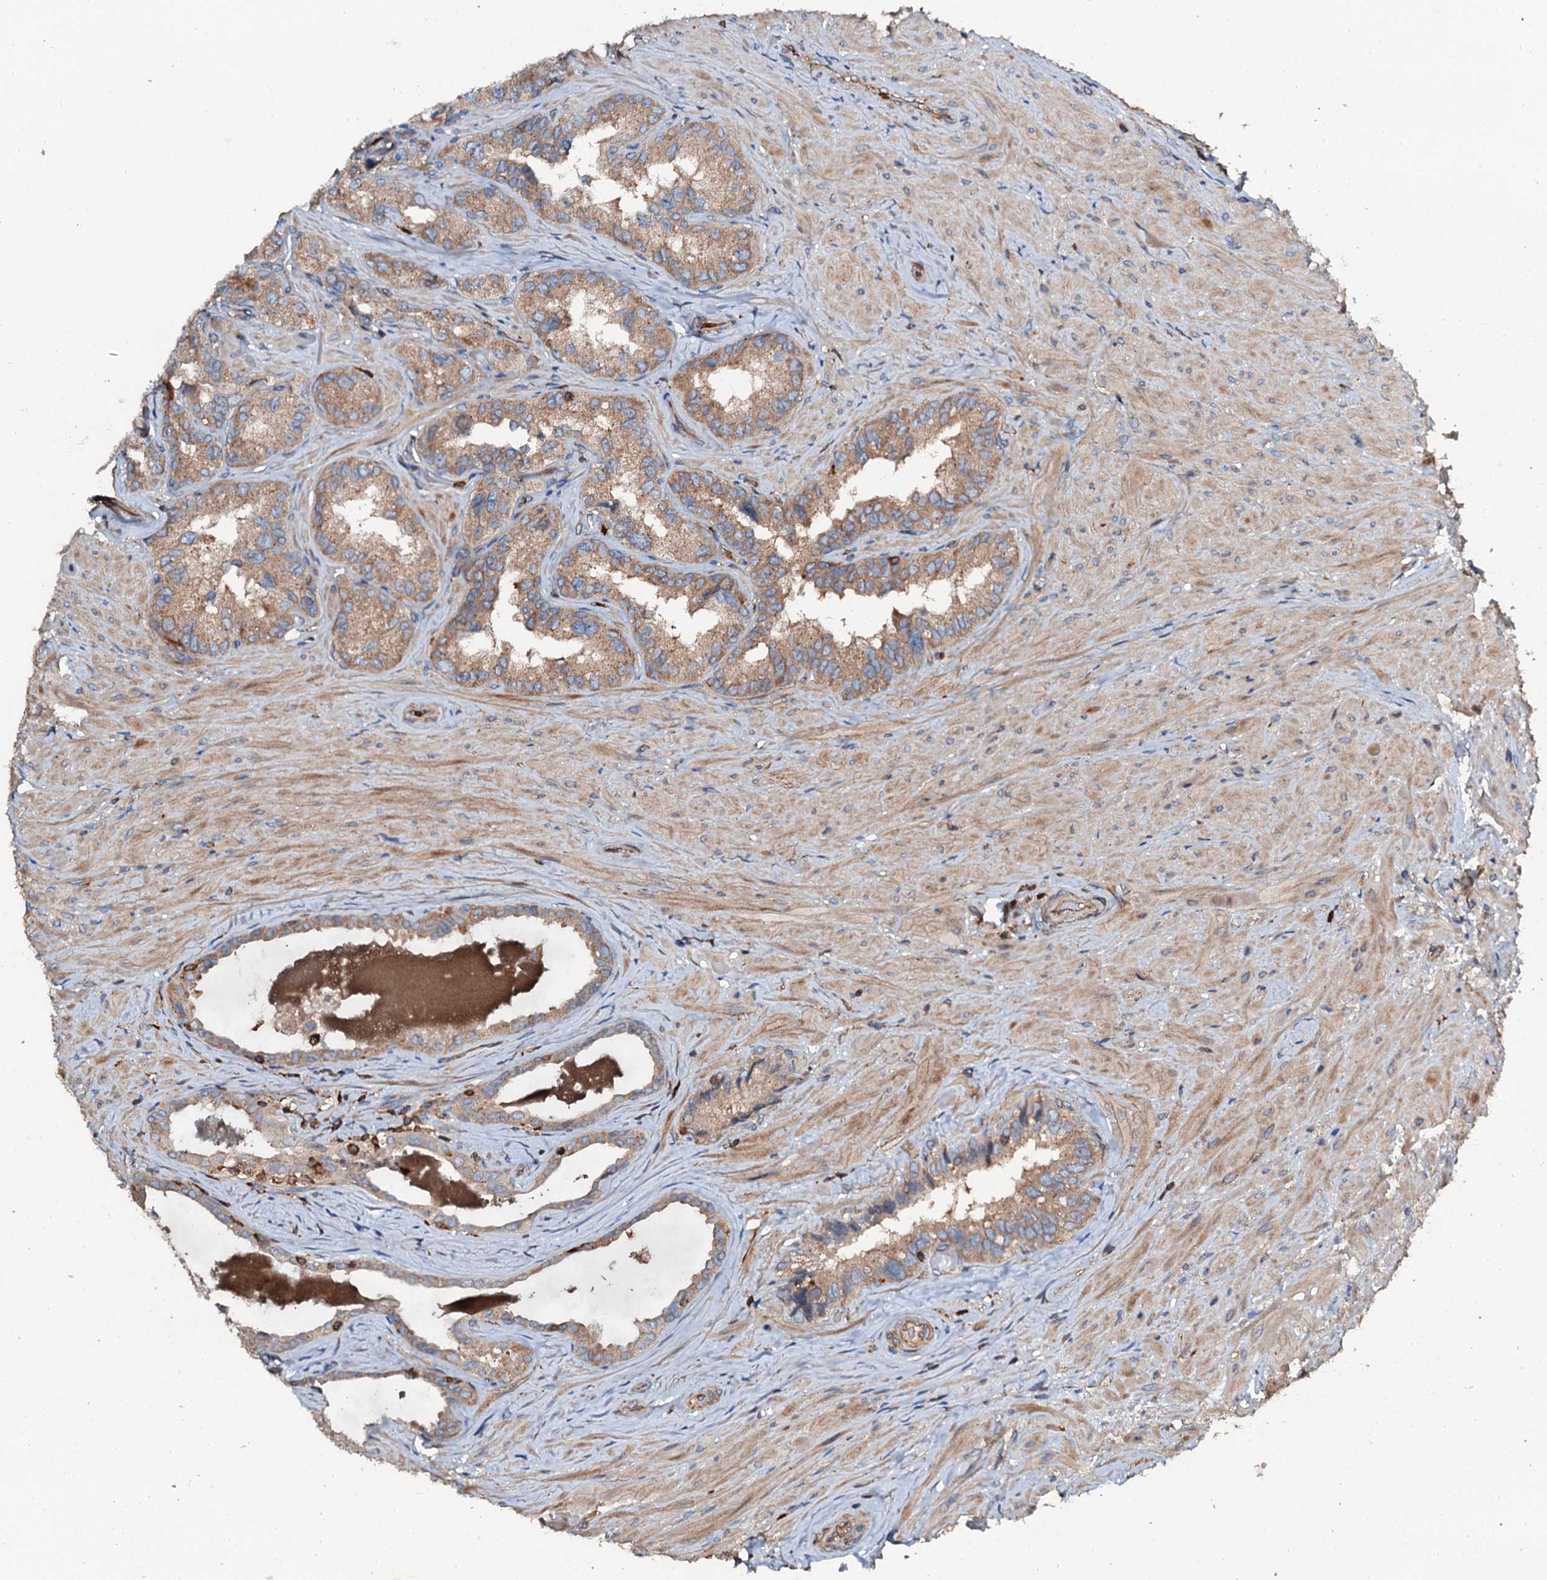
{"staining": {"intensity": "moderate", "quantity": ">75%", "location": "cytoplasmic/membranous"}, "tissue": "seminal vesicle", "cell_type": "Glandular cells", "image_type": "normal", "snomed": [{"axis": "morphology", "description": "Normal tissue, NOS"}, {"axis": "topography", "description": "Seminal veicle"}, {"axis": "topography", "description": "Peripheral nerve tissue"}], "caption": "Immunohistochemical staining of normal seminal vesicle displays medium levels of moderate cytoplasmic/membranous positivity in approximately >75% of glandular cells. The staining was performed using DAB (3,3'-diaminobenzidine), with brown indicating positive protein expression. Nuclei are stained blue with hematoxylin.", "gene": "GRK2", "patient": {"sex": "male", "age": 67}}